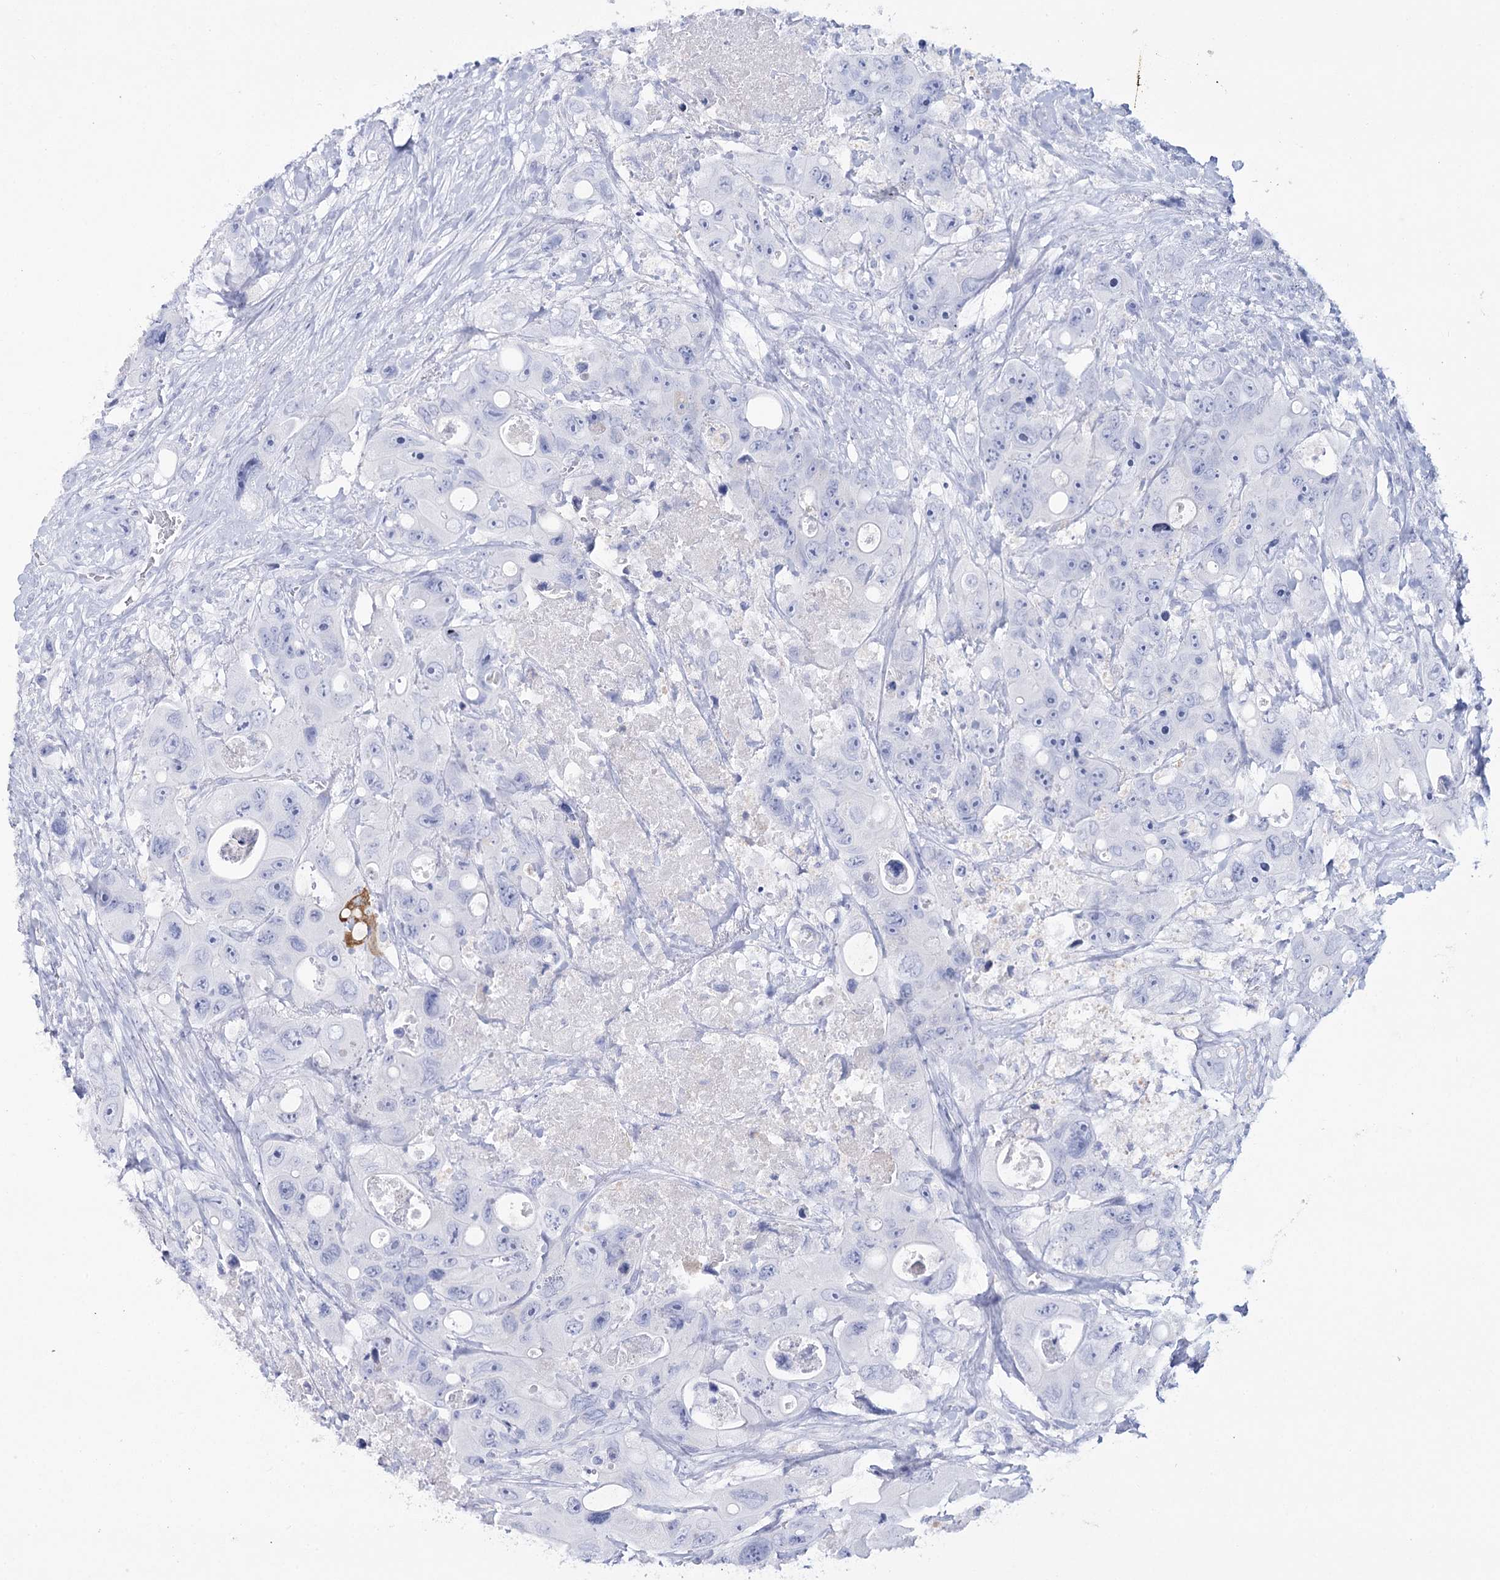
{"staining": {"intensity": "negative", "quantity": "none", "location": "none"}, "tissue": "colorectal cancer", "cell_type": "Tumor cells", "image_type": "cancer", "snomed": [{"axis": "morphology", "description": "Adenocarcinoma, NOS"}, {"axis": "topography", "description": "Colon"}], "caption": "DAB immunohistochemical staining of colorectal adenocarcinoma exhibits no significant staining in tumor cells.", "gene": "RNF186", "patient": {"sex": "female", "age": 46}}